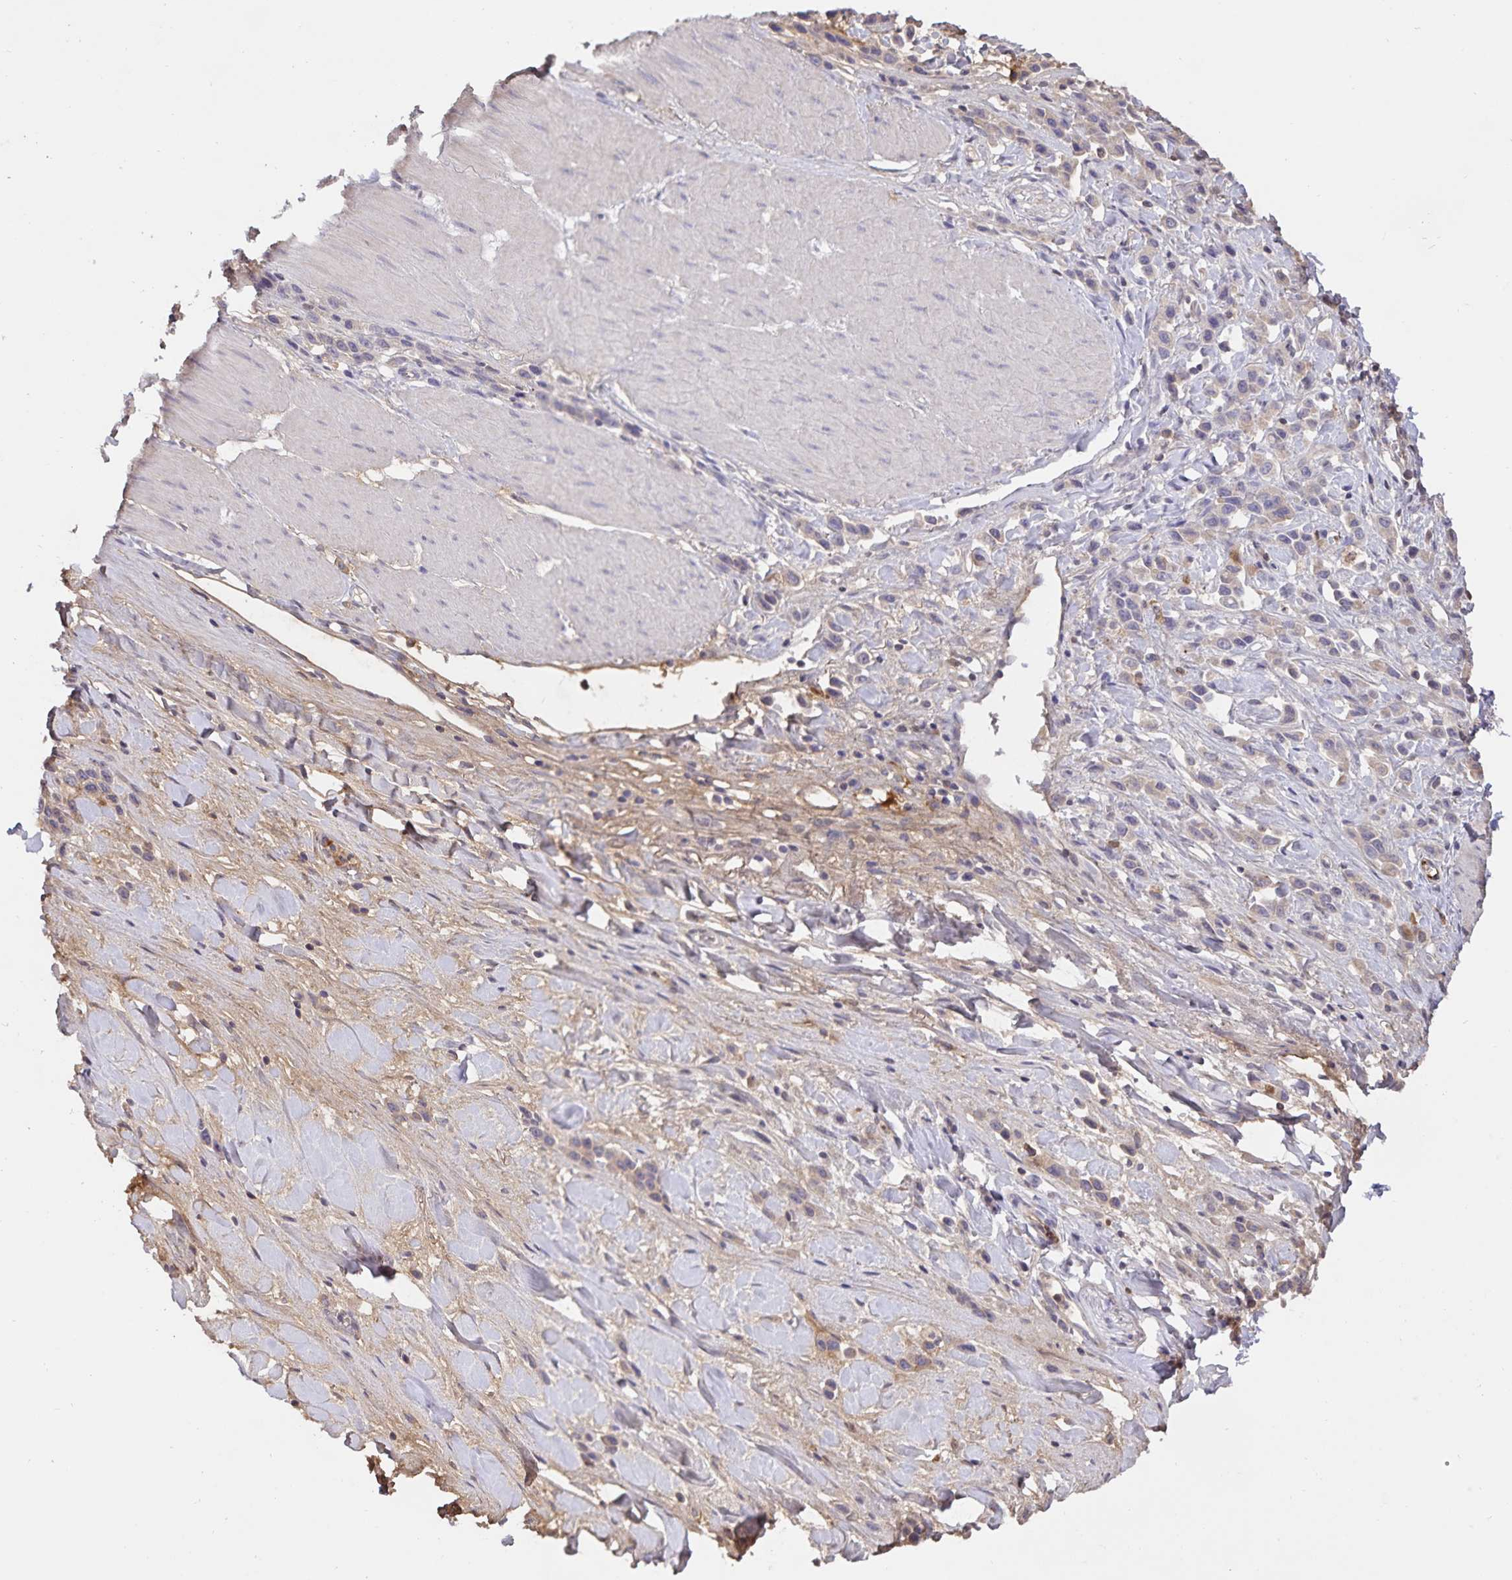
{"staining": {"intensity": "weak", "quantity": "<25%", "location": "cytoplasmic/membranous"}, "tissue": "stomach cancer", "cell_type": "Tumor cells", "image_type": "cancer", "snomed": [{"axis": "morphology", "description": "Adenocarcinoma, NOS"}, {"axis": "topography", "description": "Stomach"}], "caption": "Tumor cells show no significant expression in stomach cancer (adenocarcinoma). (Immunohistochemistry, brightfield microscopy, high magnification).", "gene": "FGG", "patient": {"sex": "male", "age": 47}}